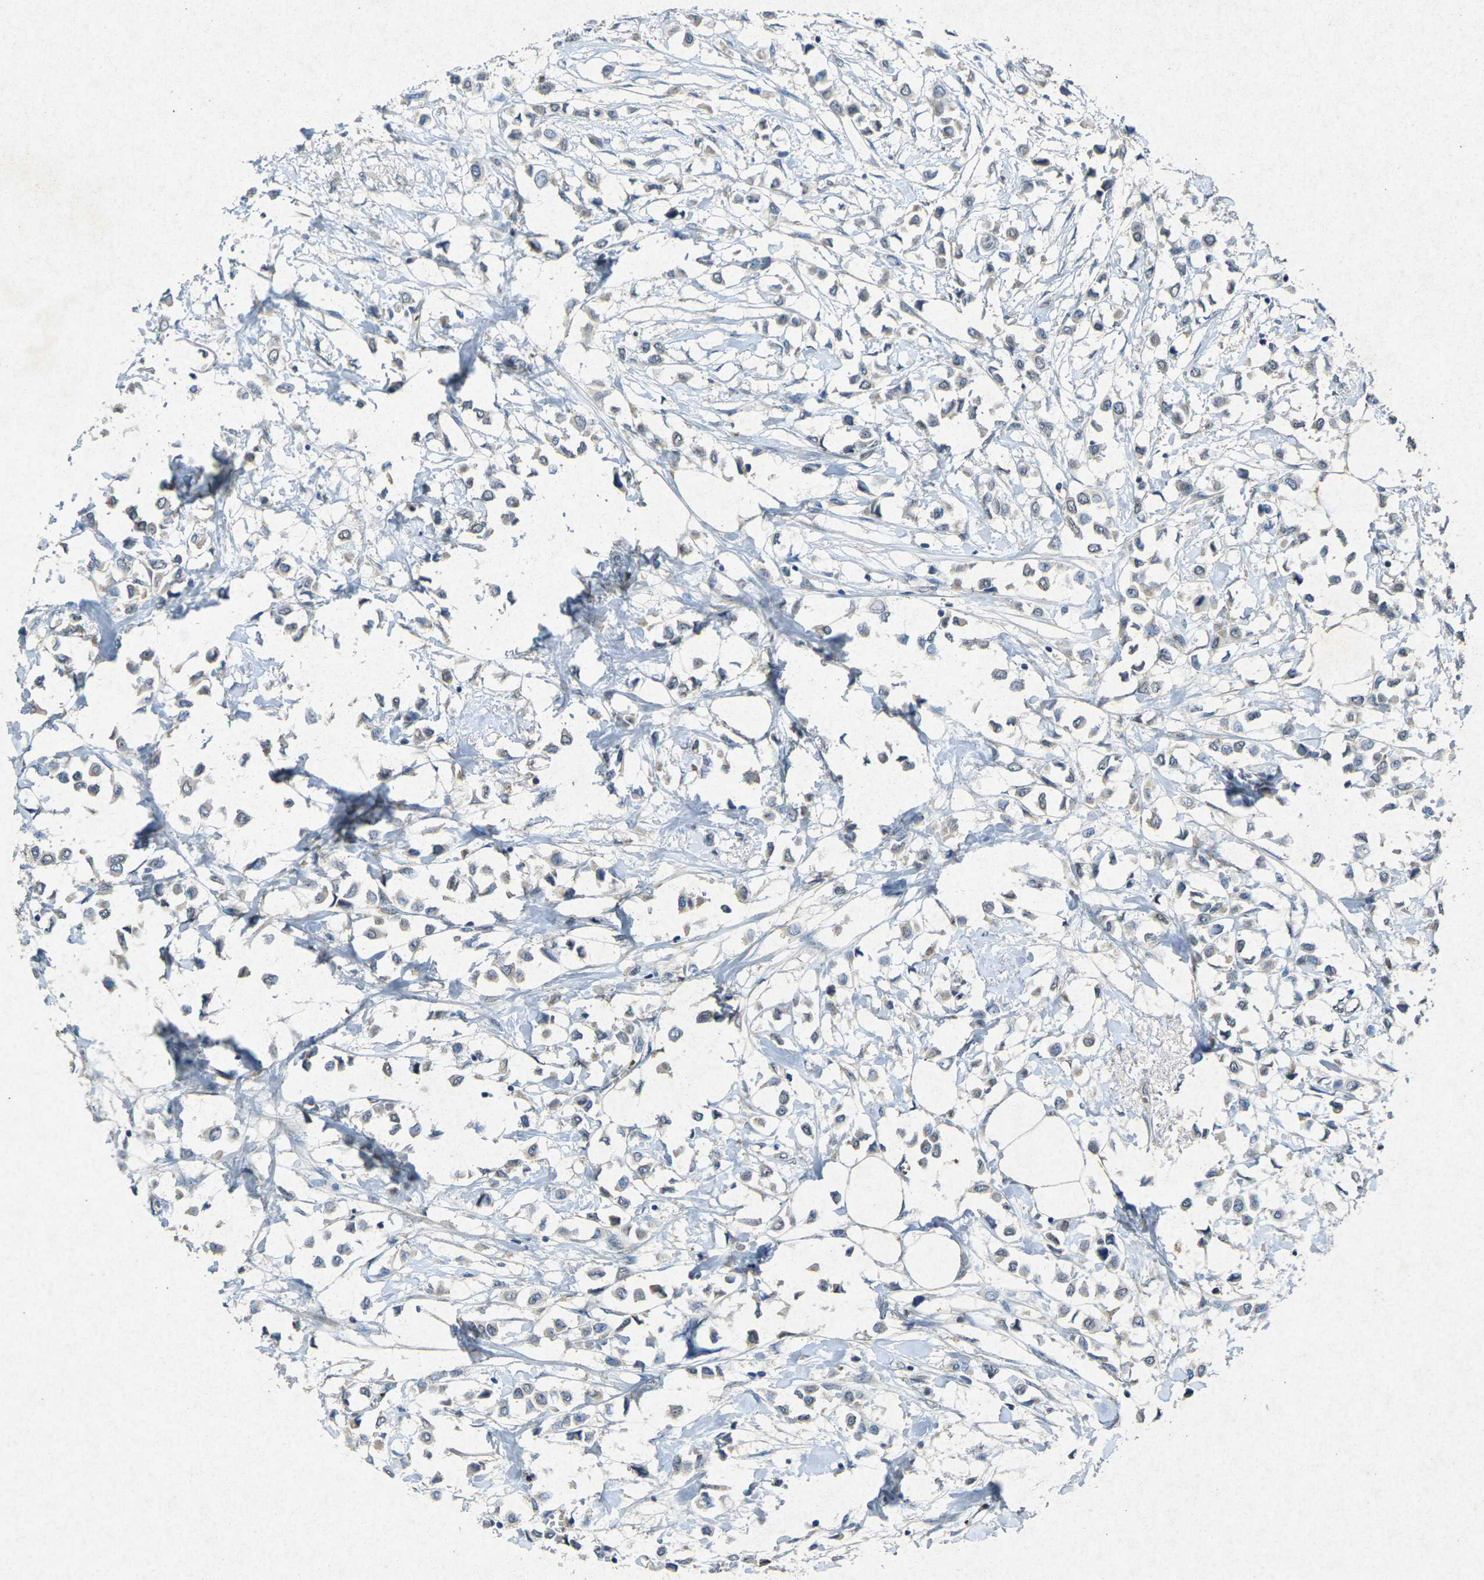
{"staining": {"intensity": "weak", "quantity": ">75%", "location": "cytoplasmic/membranous"}, "tissue": "breast cancer", "cell_type": "Tumor cells", "image_type": "cancer", "snomed": [{"axis": "morphology", "description": "Lobular carcinoma"}, {"axis": "topography", "description": "Breast"}], "caption": "Protein staining displays weak cytoplasmic/membranous positivity in about >75% of tumor cells in breast lobular carcinoma.", "gene": "RGMA", "patient": {"sex": "female", "age": 51}}